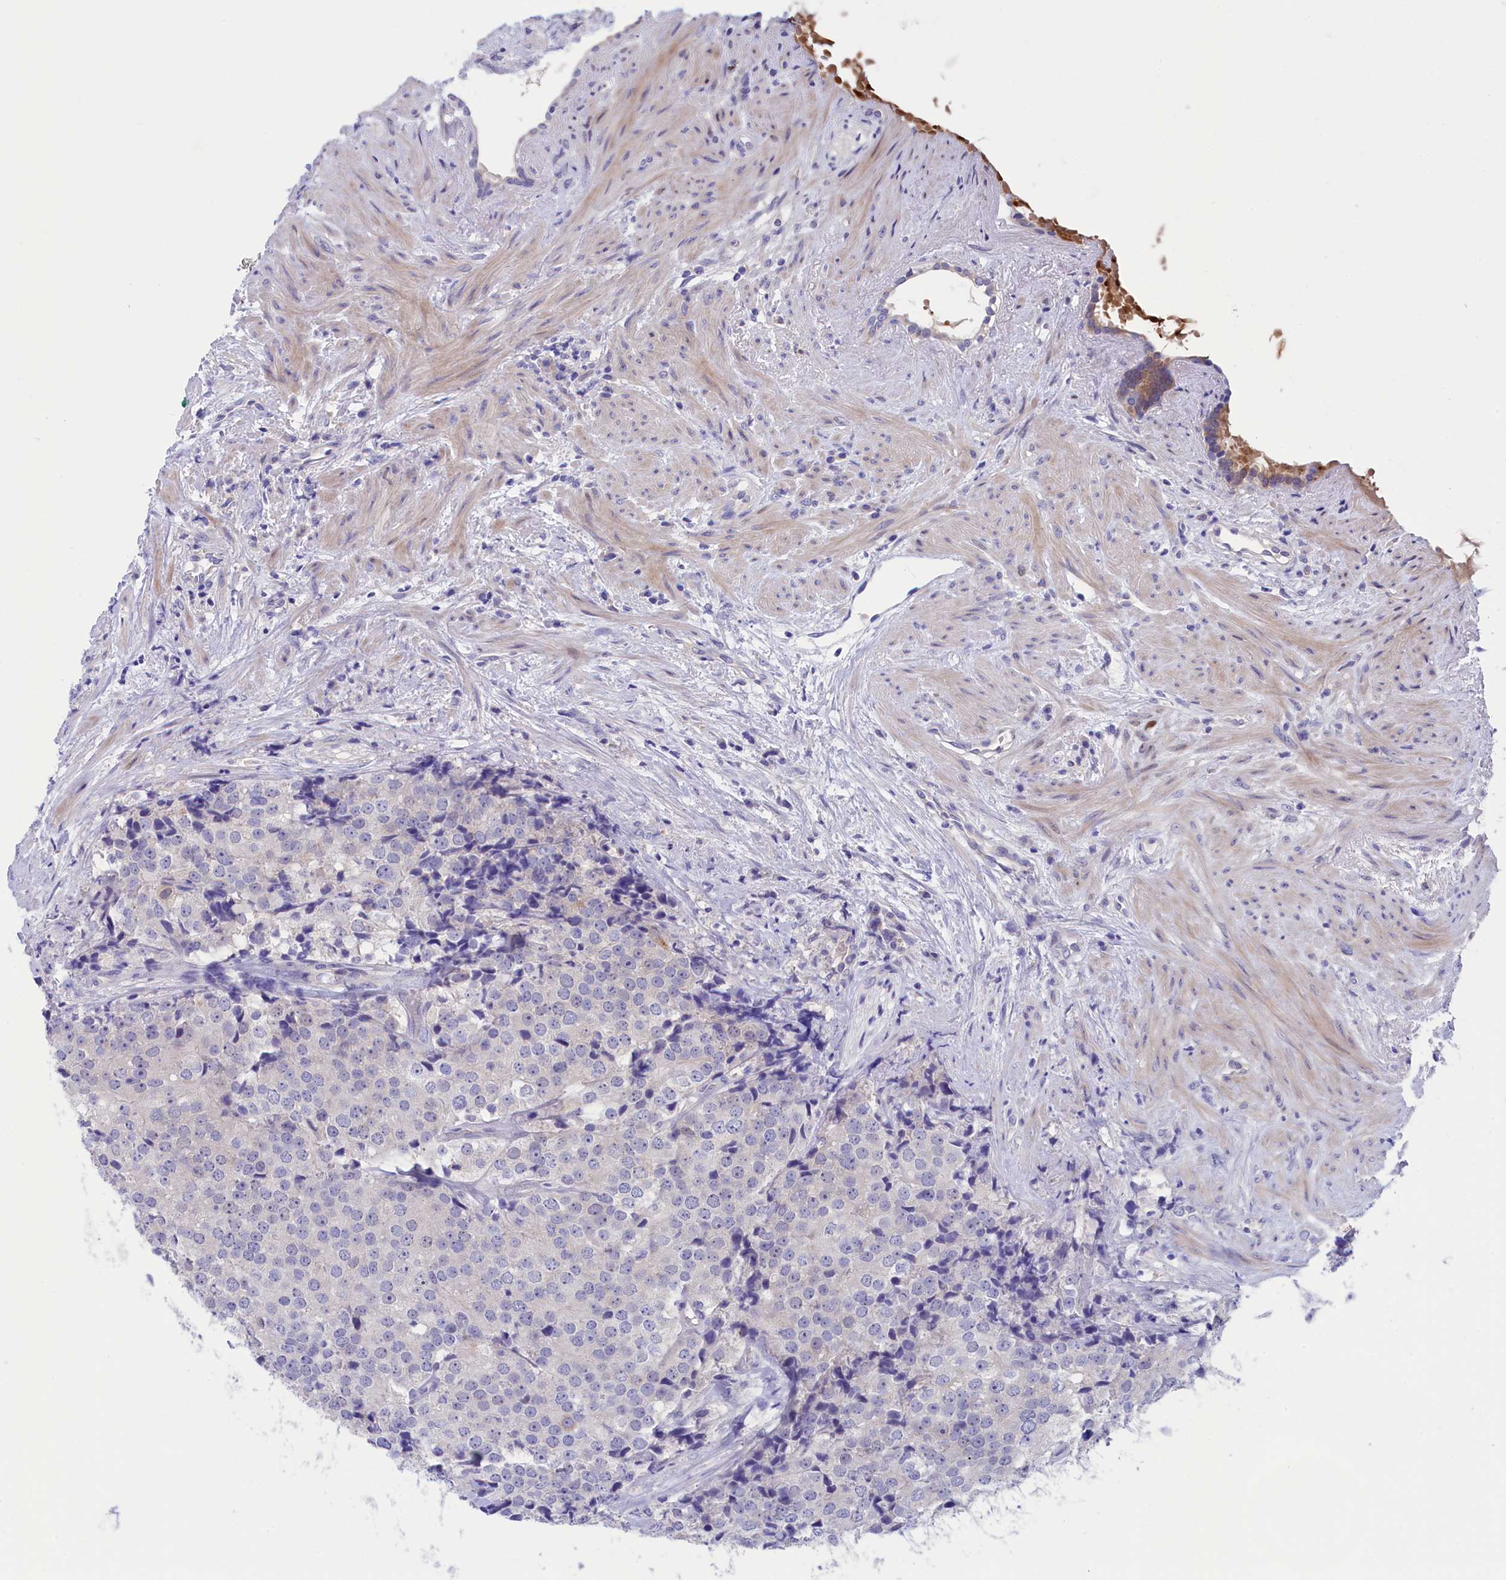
{"staining": {"intensity": "negative", "quantity": "none", "location": "none"}, "tissue": "prostate cancer", "cell_type": "Tumor cells", "image_type": "cancer", "snomed": [{"axis": "morphology", "description": "Adenocarcinoma, High grade"}, {"axis": "topography", "description": "Prostate"}], "caption": "This is an immunohistochemistry (IHC) micrograph of prostate cancer (high-grade adenocarcinoma). There is no expression in tumor cells.", "gene": "VPS35L", "patient": {"sex": "male", "age": 49}}